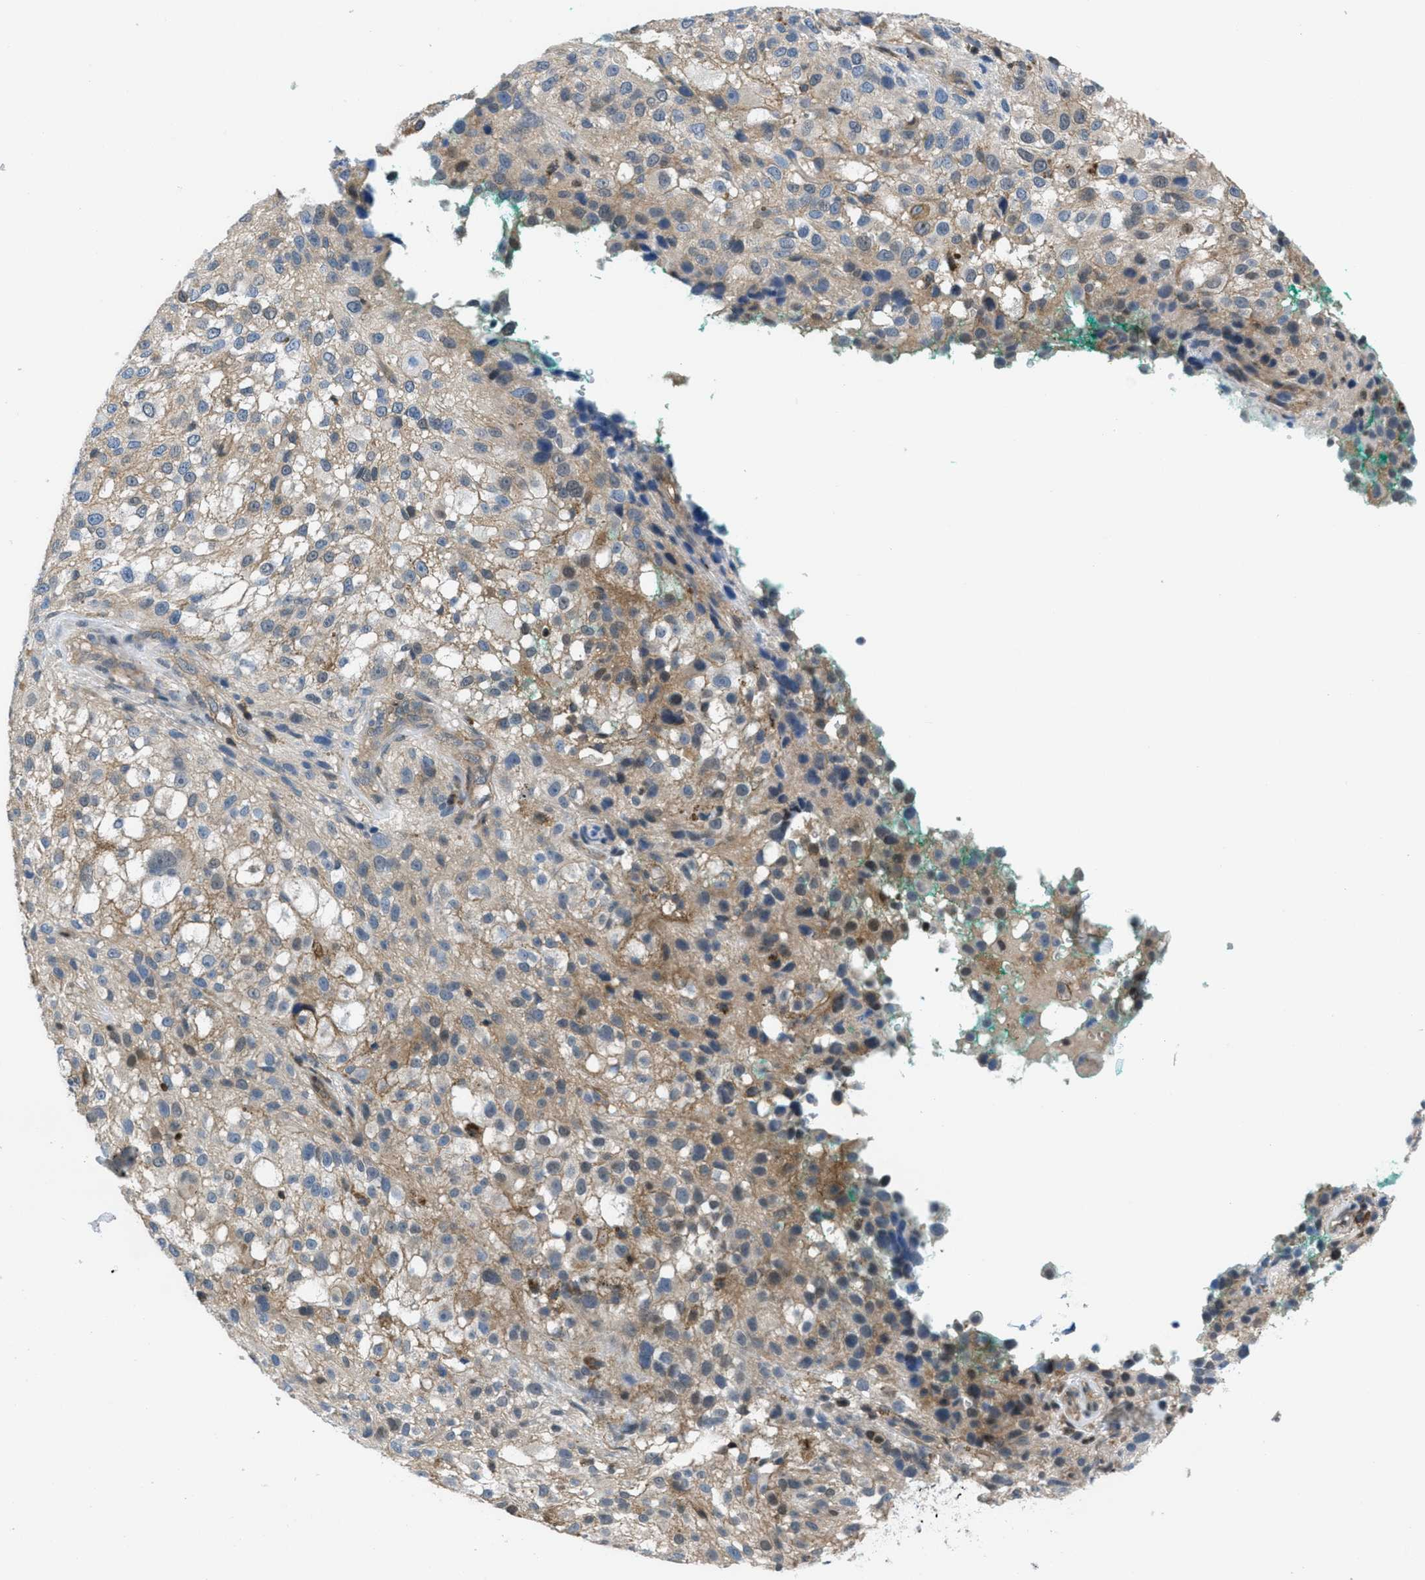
{"staining": {"intensity": "weak", "quantity": "25%-75%", "location": "cytoplasmic/membranous,nuclear"}, "tissue": "melanoma", "cell_type": "Tumor cells", "image_type": "cancer", "snomed": [{"axis": "morphology", "description": "Necrosis, NOS"}, {"axis": "morphology", "description": "Malignant melanoma, NOS"}, {"axis": "topography", "description": "Skin"}], "caption": "DAB immunohistochemical staining of human malignant melanoma demonstrates weak cytoplasmic/membranous and nuclear protein positivity in approximately 25%-75% of tumor cells.", "gene": "PIP5K1C", "patient": {"sex": "female", "age": 87}}